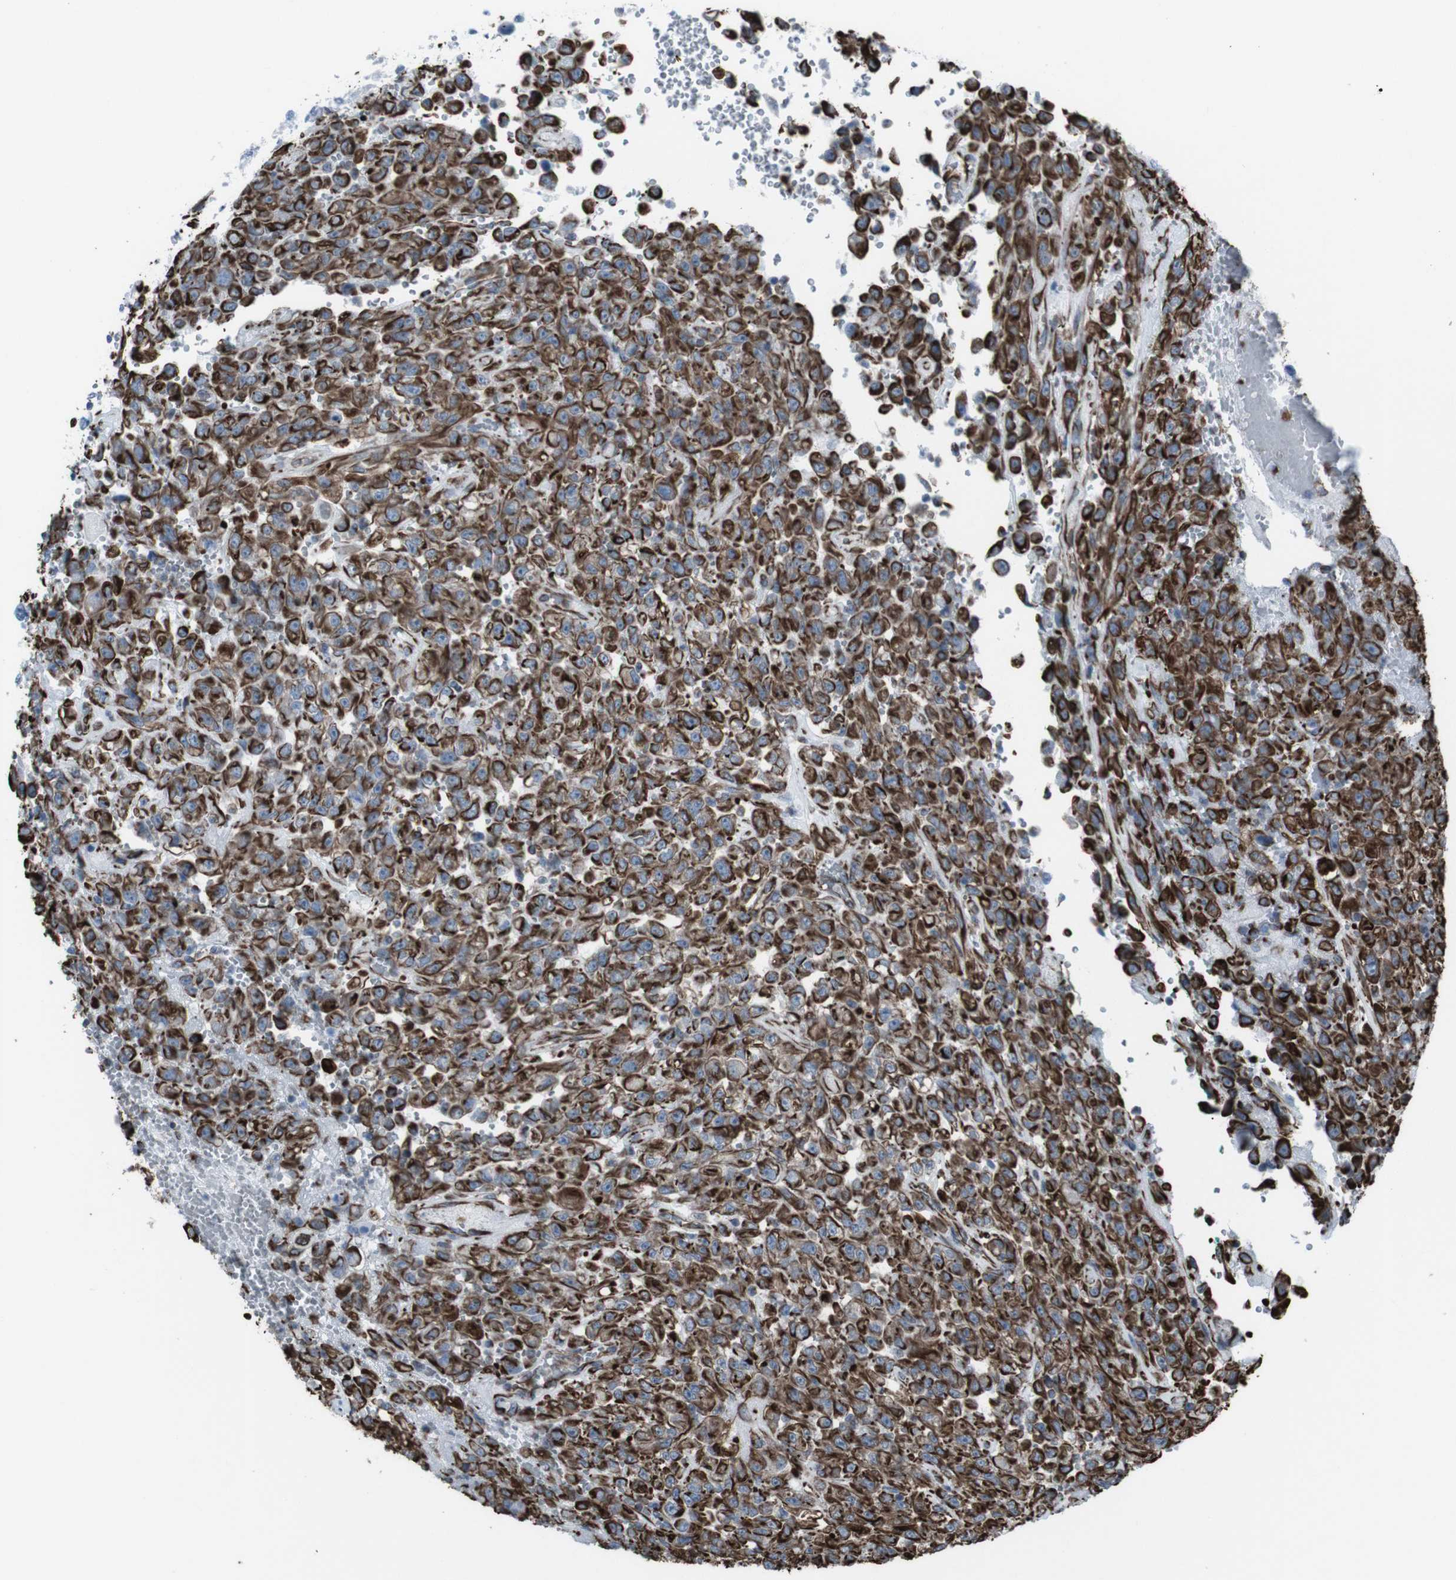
{"staining": {"intensity": "strong", "quantity": ">75%", "location": "cytoplasmic/membranous"}, "tissue": "urothelial cancer", "cell_type": "Tumor cells", "image_type": "cancer", "snomed": [{"axis": "morphology", "description": "Urothelial carcinoma, High grade"}, {"axis": "topography", "description": "Urinary bladder"}], "caption": "This micrograph reveals immunohistochemistry (IHC) staining of human urothelial carcinoma (high-grade), with high strong cytoplasmic/membranous staining in approximately >75% of tumor cells.", "gene": "ZDHHC6", "patient": {"sex": "male", "age": 46}}